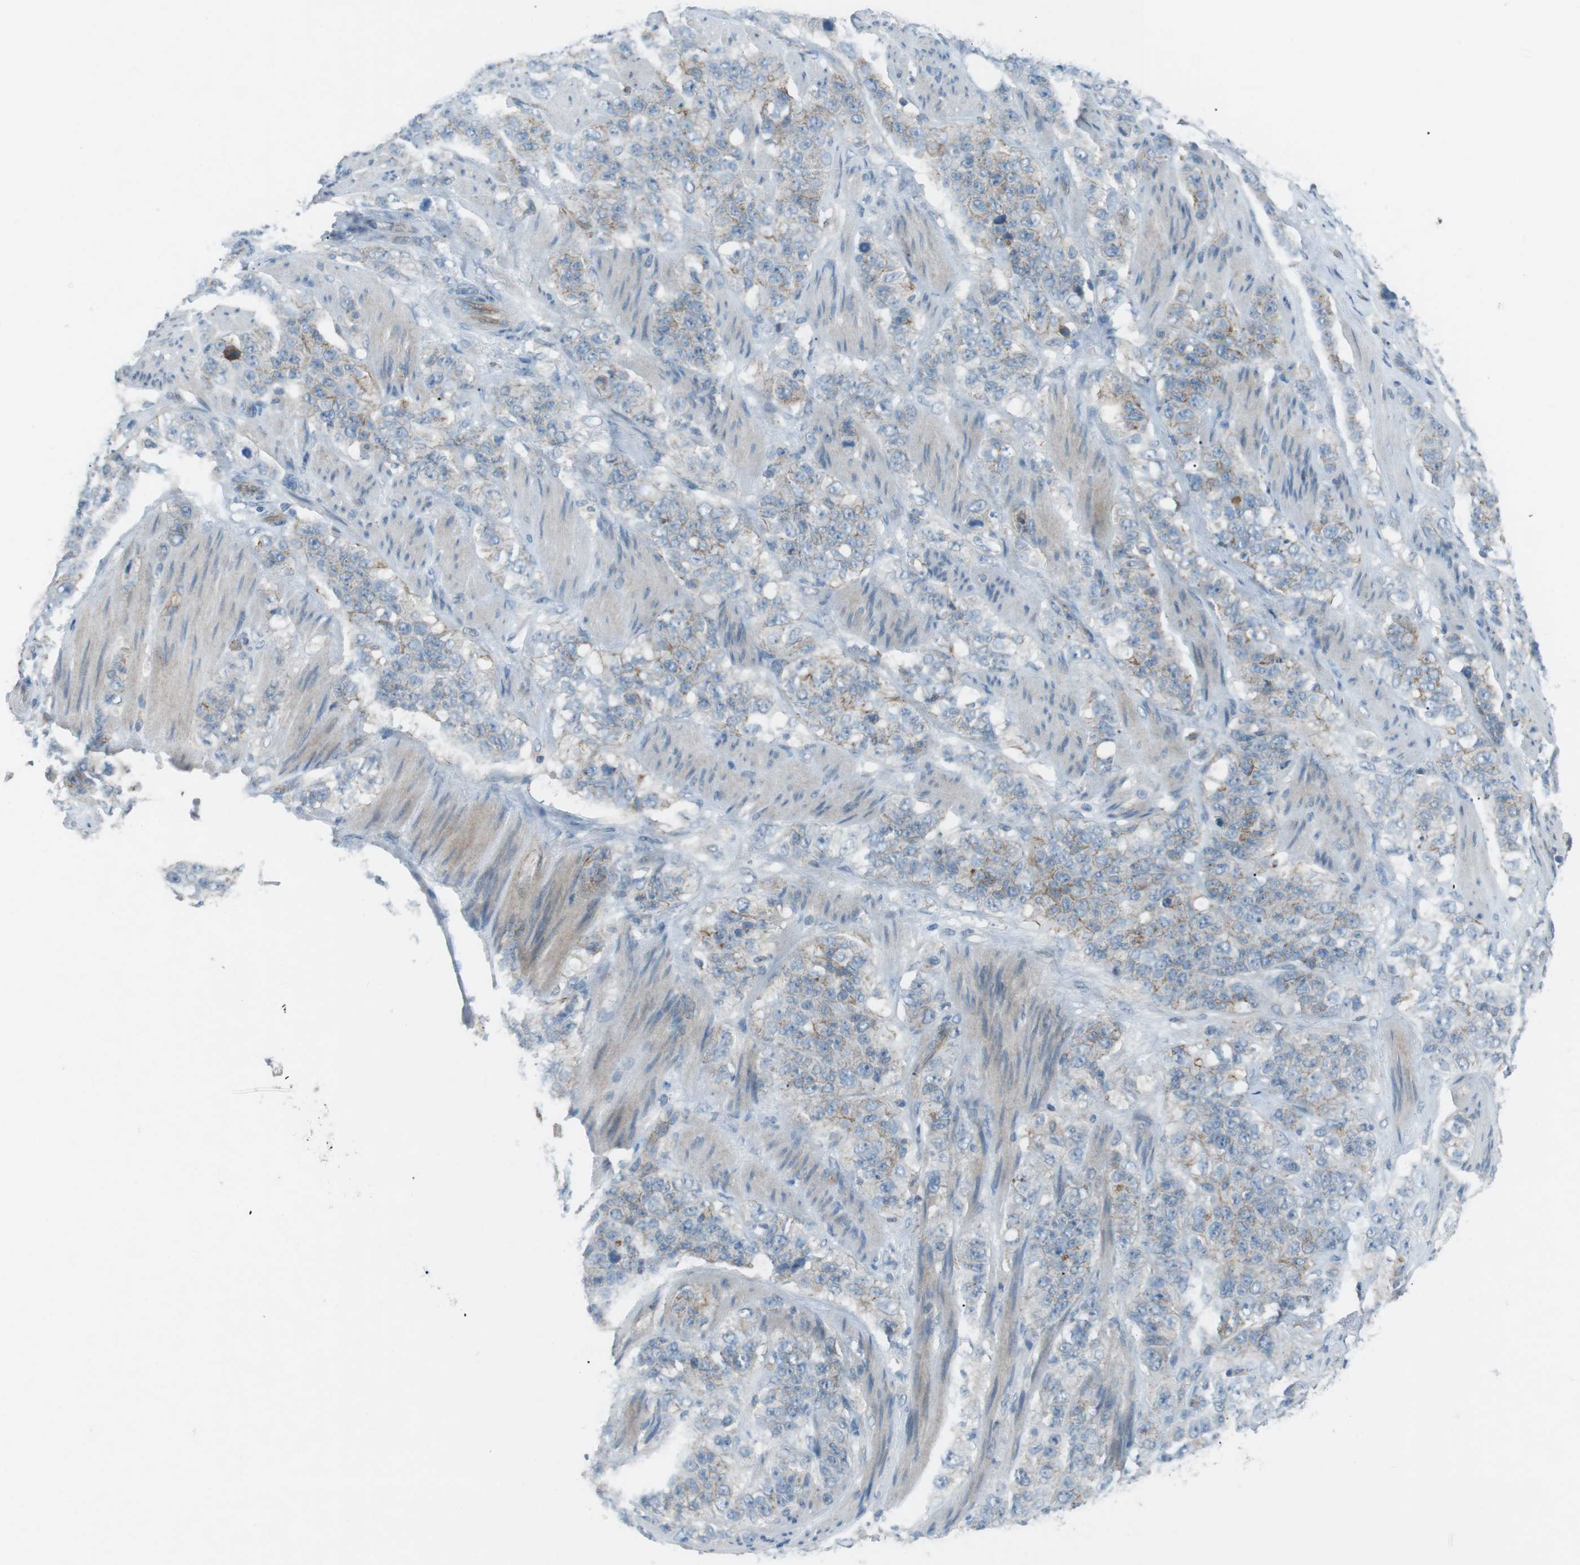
{"staining": {"intensity": "weak", "quantity": "25%-75%", "location": "cytoplasmic/membranous"}, "tissue": "stomach cancer", "cell_type": "Tumor cells", "image_type": "cancer", "snomed": [{"axis": "morphology", "description": "Adenocarcinoma, NOS"}, {"axis": "topography", "description": "Stomach"}], "caption": "DAB immunohistochemical staining of human stomach adenocarcinoma exhibits weak cytoplasmic/membranous protein positivity in about 25%-75% of tumor cells.", "gene": "SPTA1", "patient": {"sex": "male", "age": 48}}